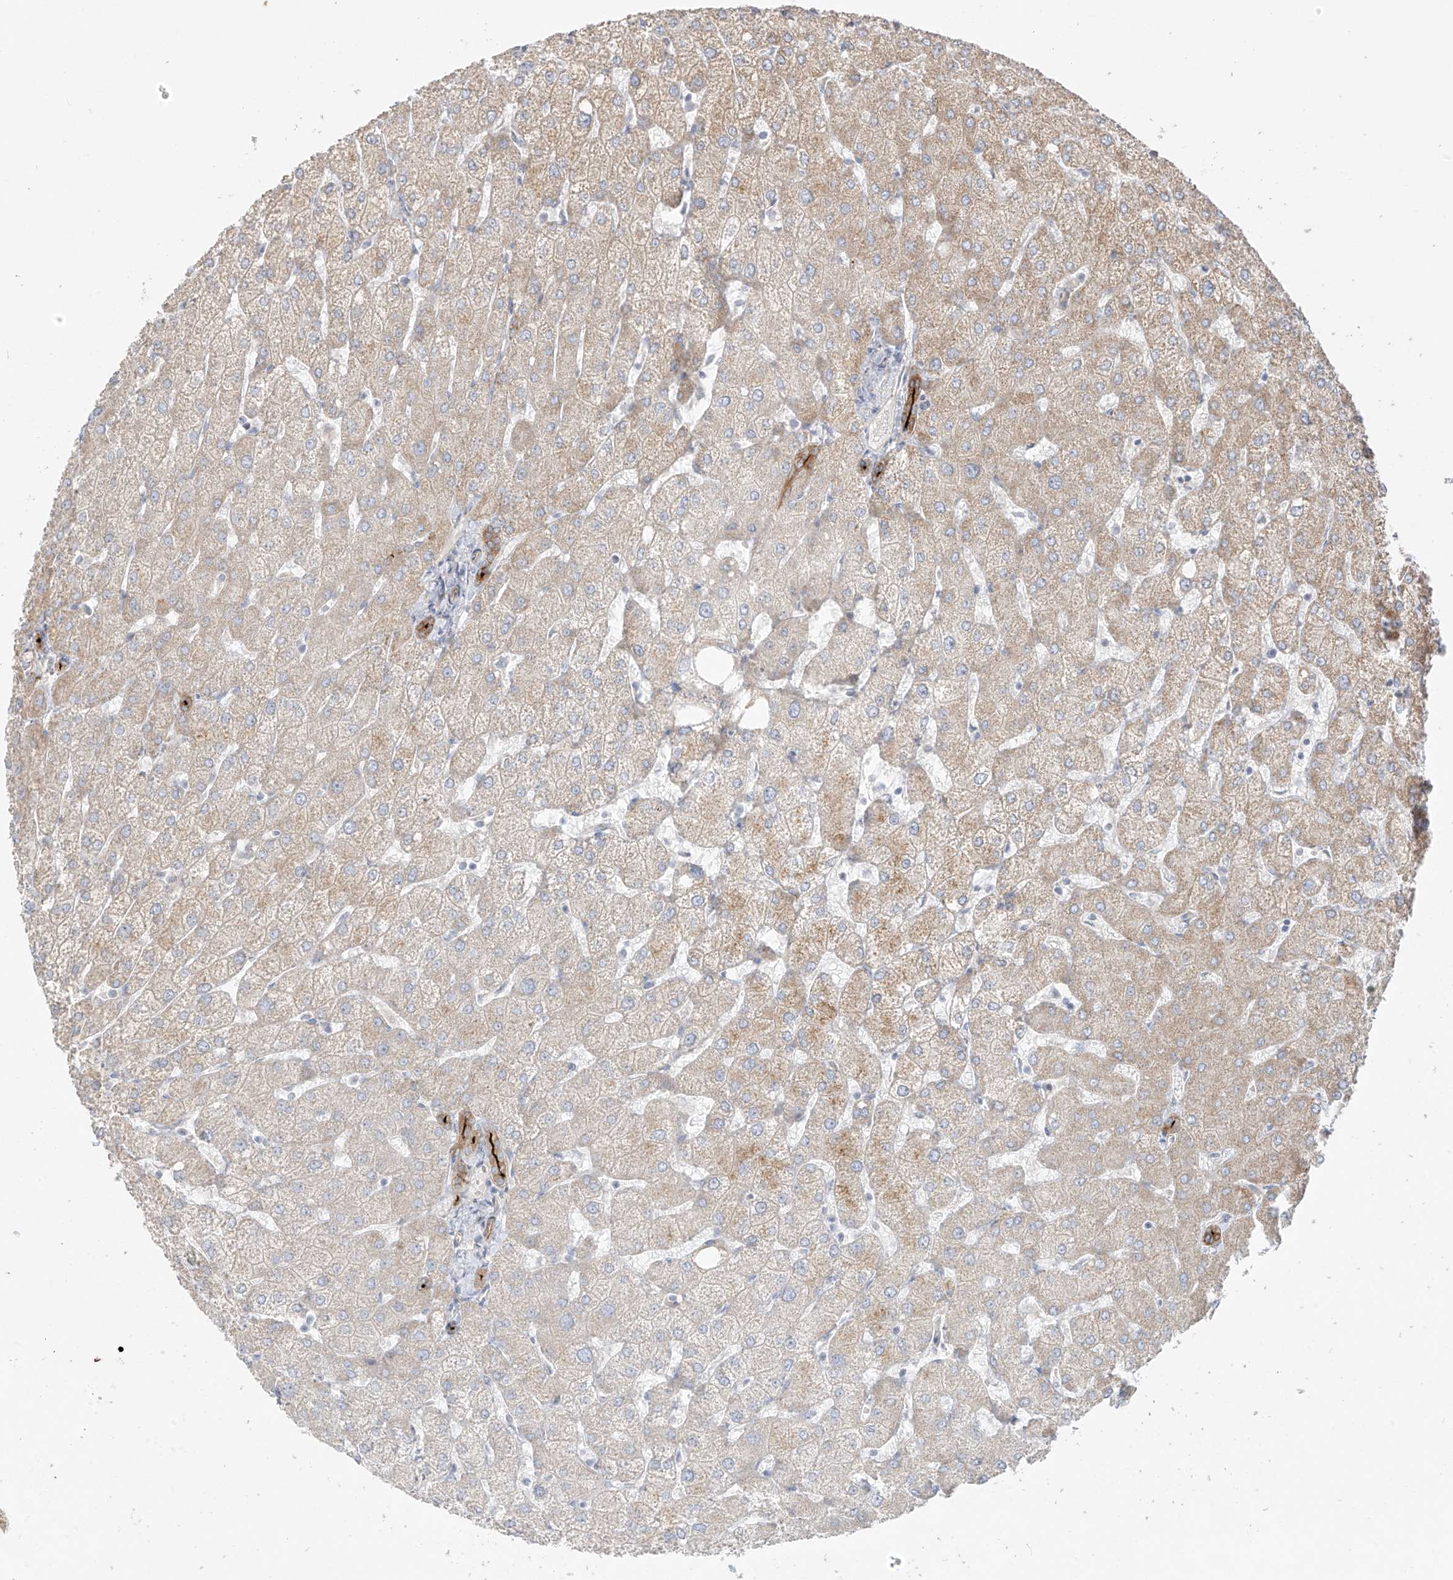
{"staining": {"intensity": "strong", "quantity": ">75%", "location": "cytoplasmic/membranous"}, "tissue": "liver", "cell_type": "Cholangiocytes", "image_type": "normal", "snomed": [{"axis": "morphology", "description": "Normal tissue, NOS"}, {"axis": "topography", "description": "Liver"}], "caption": "Immunohistochemical staining of unremarkable liver displays high levels of strong cytoplasmic/membranous positivity in approximately >75% of cholangiocytes.", "gene": "DCDC2", "patient": {"sex": "female", "age": 54}}